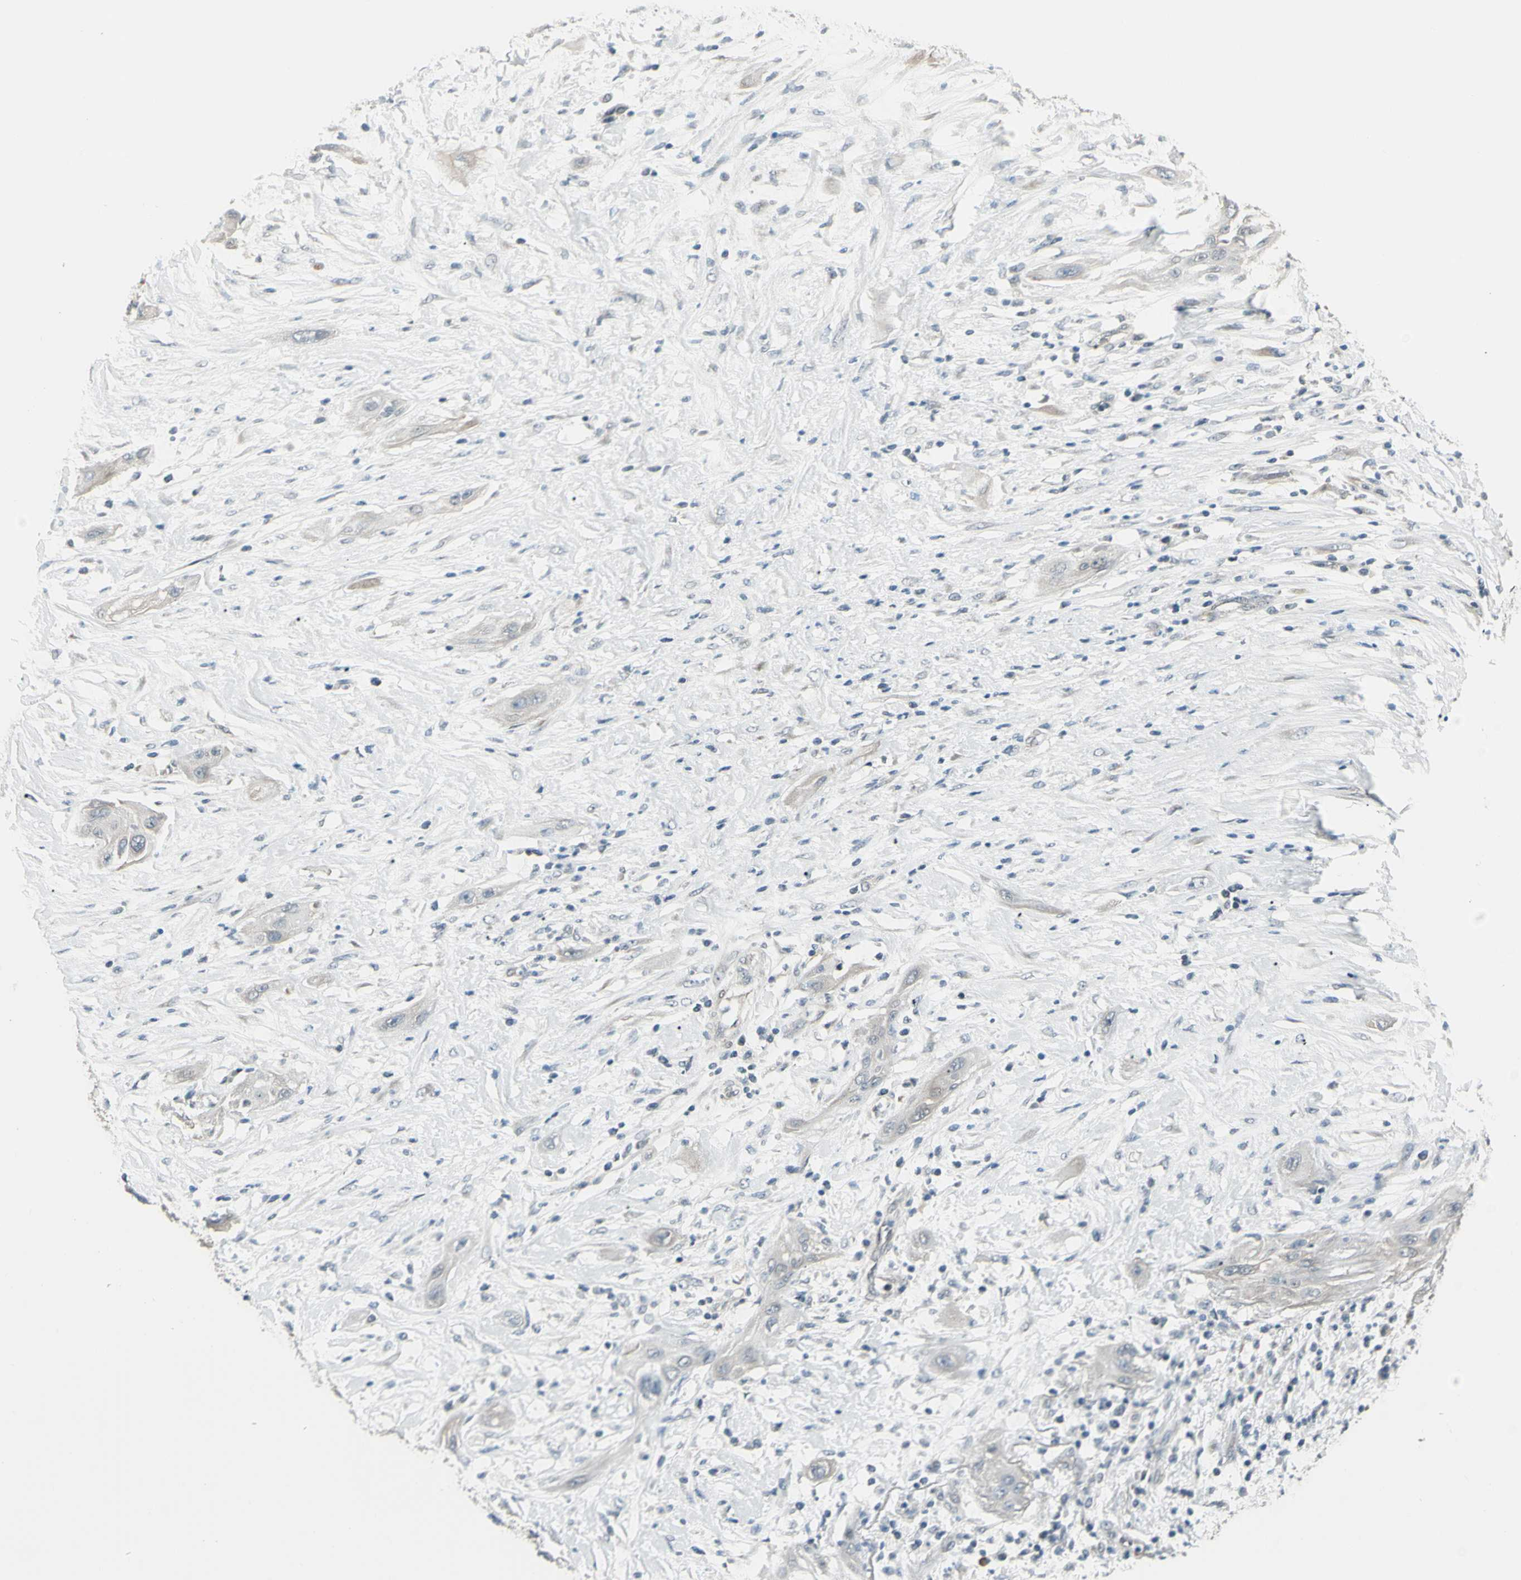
{"staining": {"intensity": "negative", "quantity": "none", "location": "none"}, "tissue": "lung cancer", "cell_type": "Tumor cells", "image_type": "cancer", "snomed": [{"axis": "morphology", "description": "Squamous cell carcinoma, NOS"}, {"axis": "topography", "description": "Lung"}], "caption": "Tumor cells show no significant protein positivity in squamous cell carcinoma (lung).", "gene": "NAXD", "patient": {"sex": "female", "age": 47}}